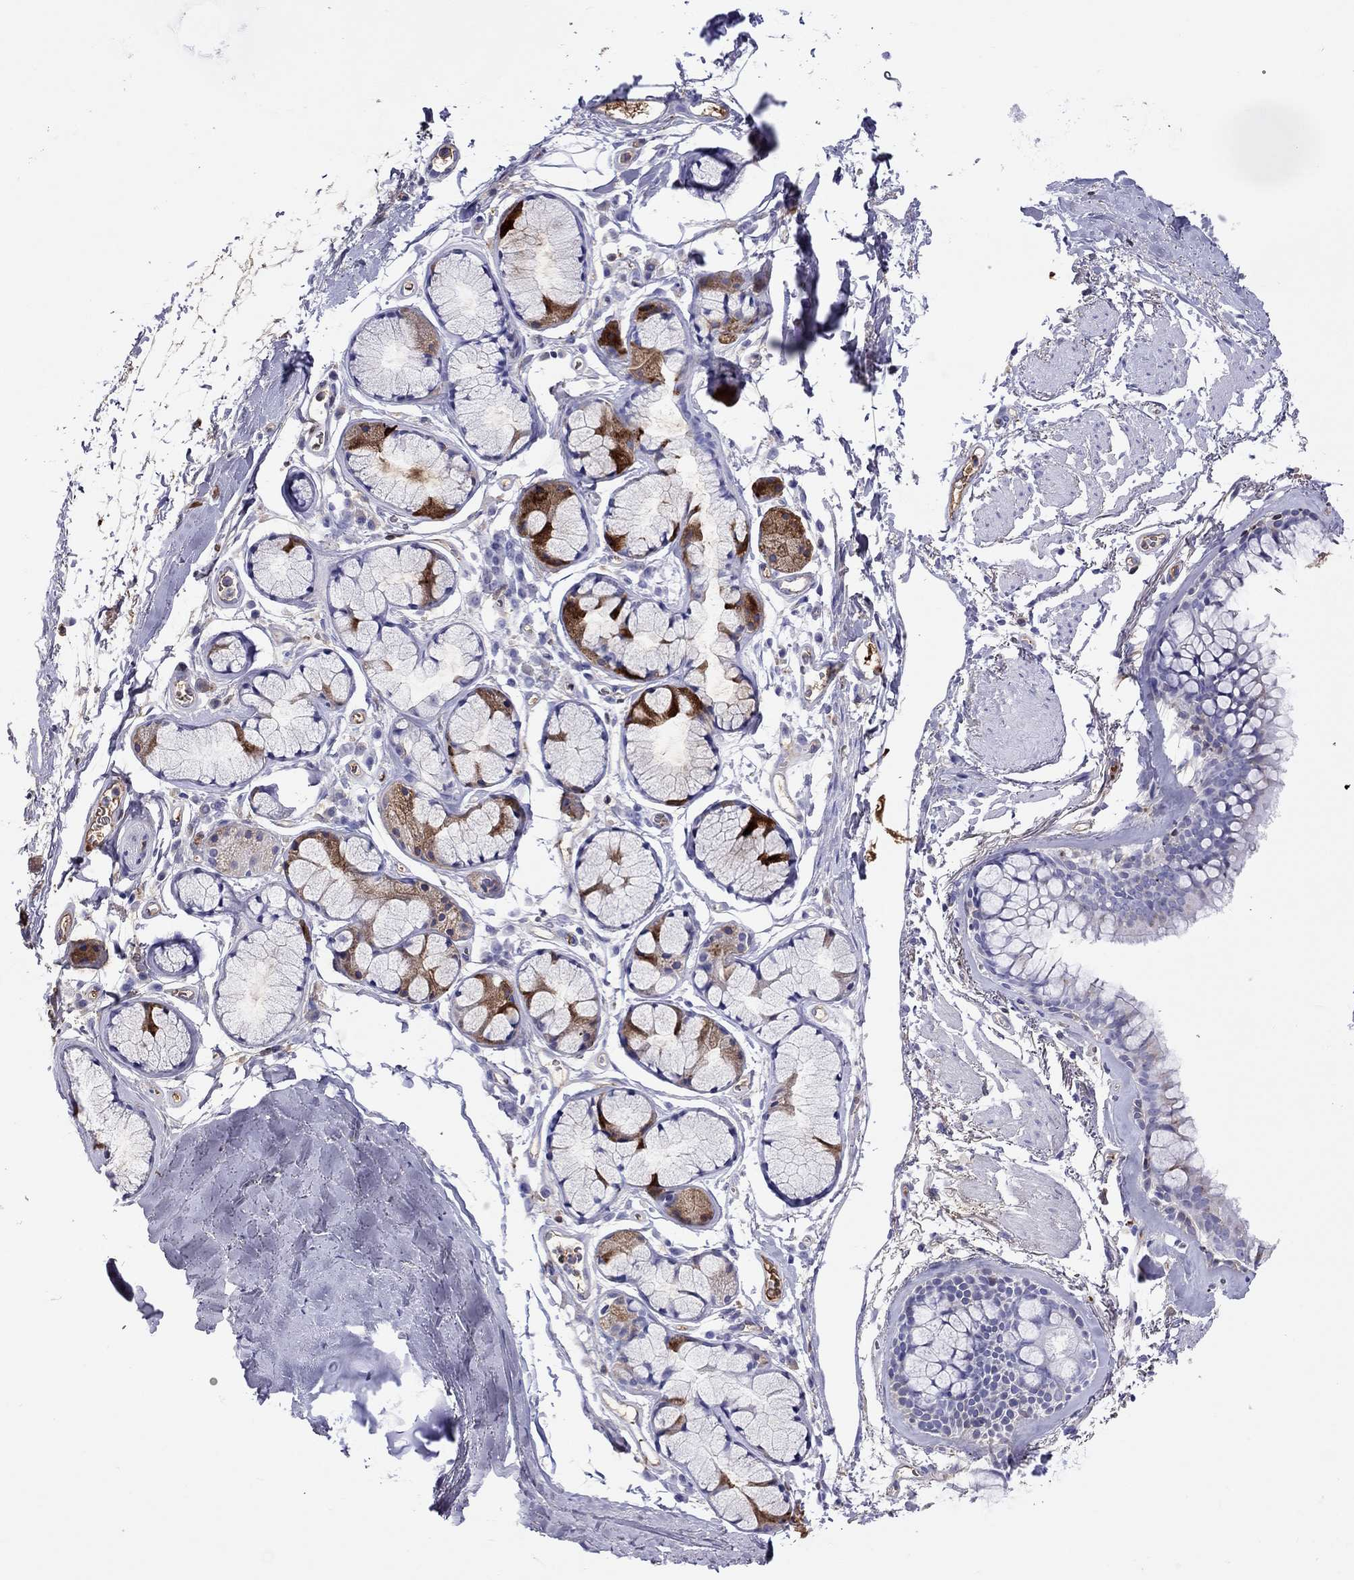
{"staining": {"intensity": "negative", "quantity": "none", "location": "none"}, "tissue": "bronchus", "cell_type": "Respiratory epithelial cells", "image_type": "normal", "snomed": [{"axis": "morphology", "description": "Normal tissue, NOS"}, {"axis": "morphology", "description": "Squamous cell carcinoma, NOS"}, {"axis": "topography", "description": "Cartilage tissue"}, {"axis": "topography", "description": "Bronchus"}], "caption": "Immunohistochemistry (IHC) micrograph of unremarkable bronchus stained for a protein (brown), which reveals no positivity in respiratory epithelial cells. (Stains: DAB (3,3'-diaminobenzidine) immunohistochemistry (IHC) with hematoxylin counter stain, Microscopy: brightfield microscopy at high magnification).", "gene": "SERPINA3", "patient": {"sex": "male", "age": 72}}